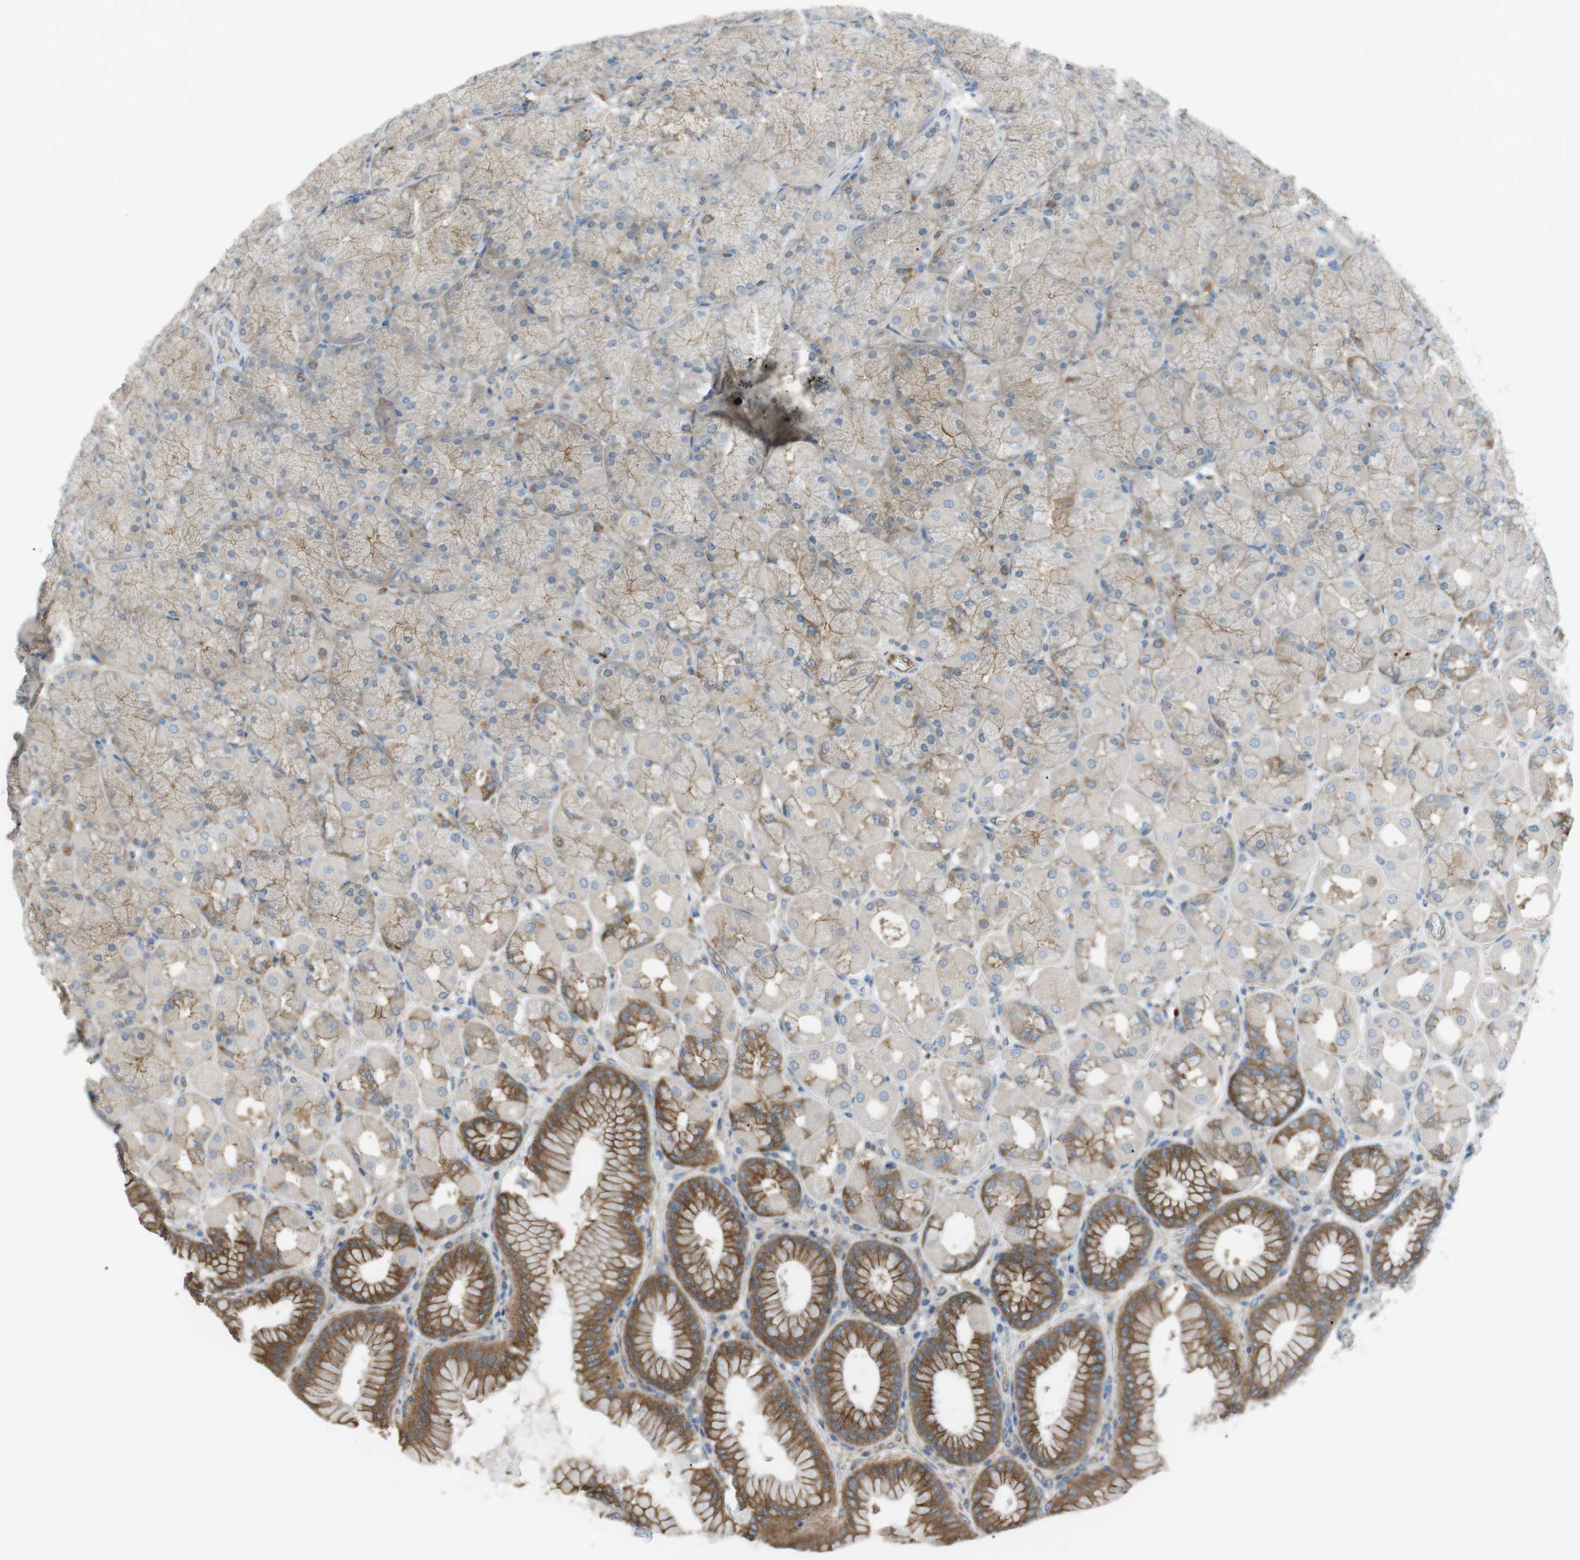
{"staining": {"intensity": "moderate", "quantity": "25%-75%", "location": "cytoplasmic/membranous"}, "tissue": "stomach", "cell_type": "Glandular cells", "image_type": "normal", "snomed": [{"axis": "morphology", "description": "Normal tissue, NOS"}, {"axis": "topography", "description": "Stomach, upper"}], "caption": "The histopathology image exhibits staining of normal stomach, revealing moderate cytoplasmic/membranous protein expression (brown color) within glandular cells. (brown staining indicates protein expression, while blue staining denotes nuclei).", "gene": "PEPD", "patient": {"sex": "female", "age": 56}}